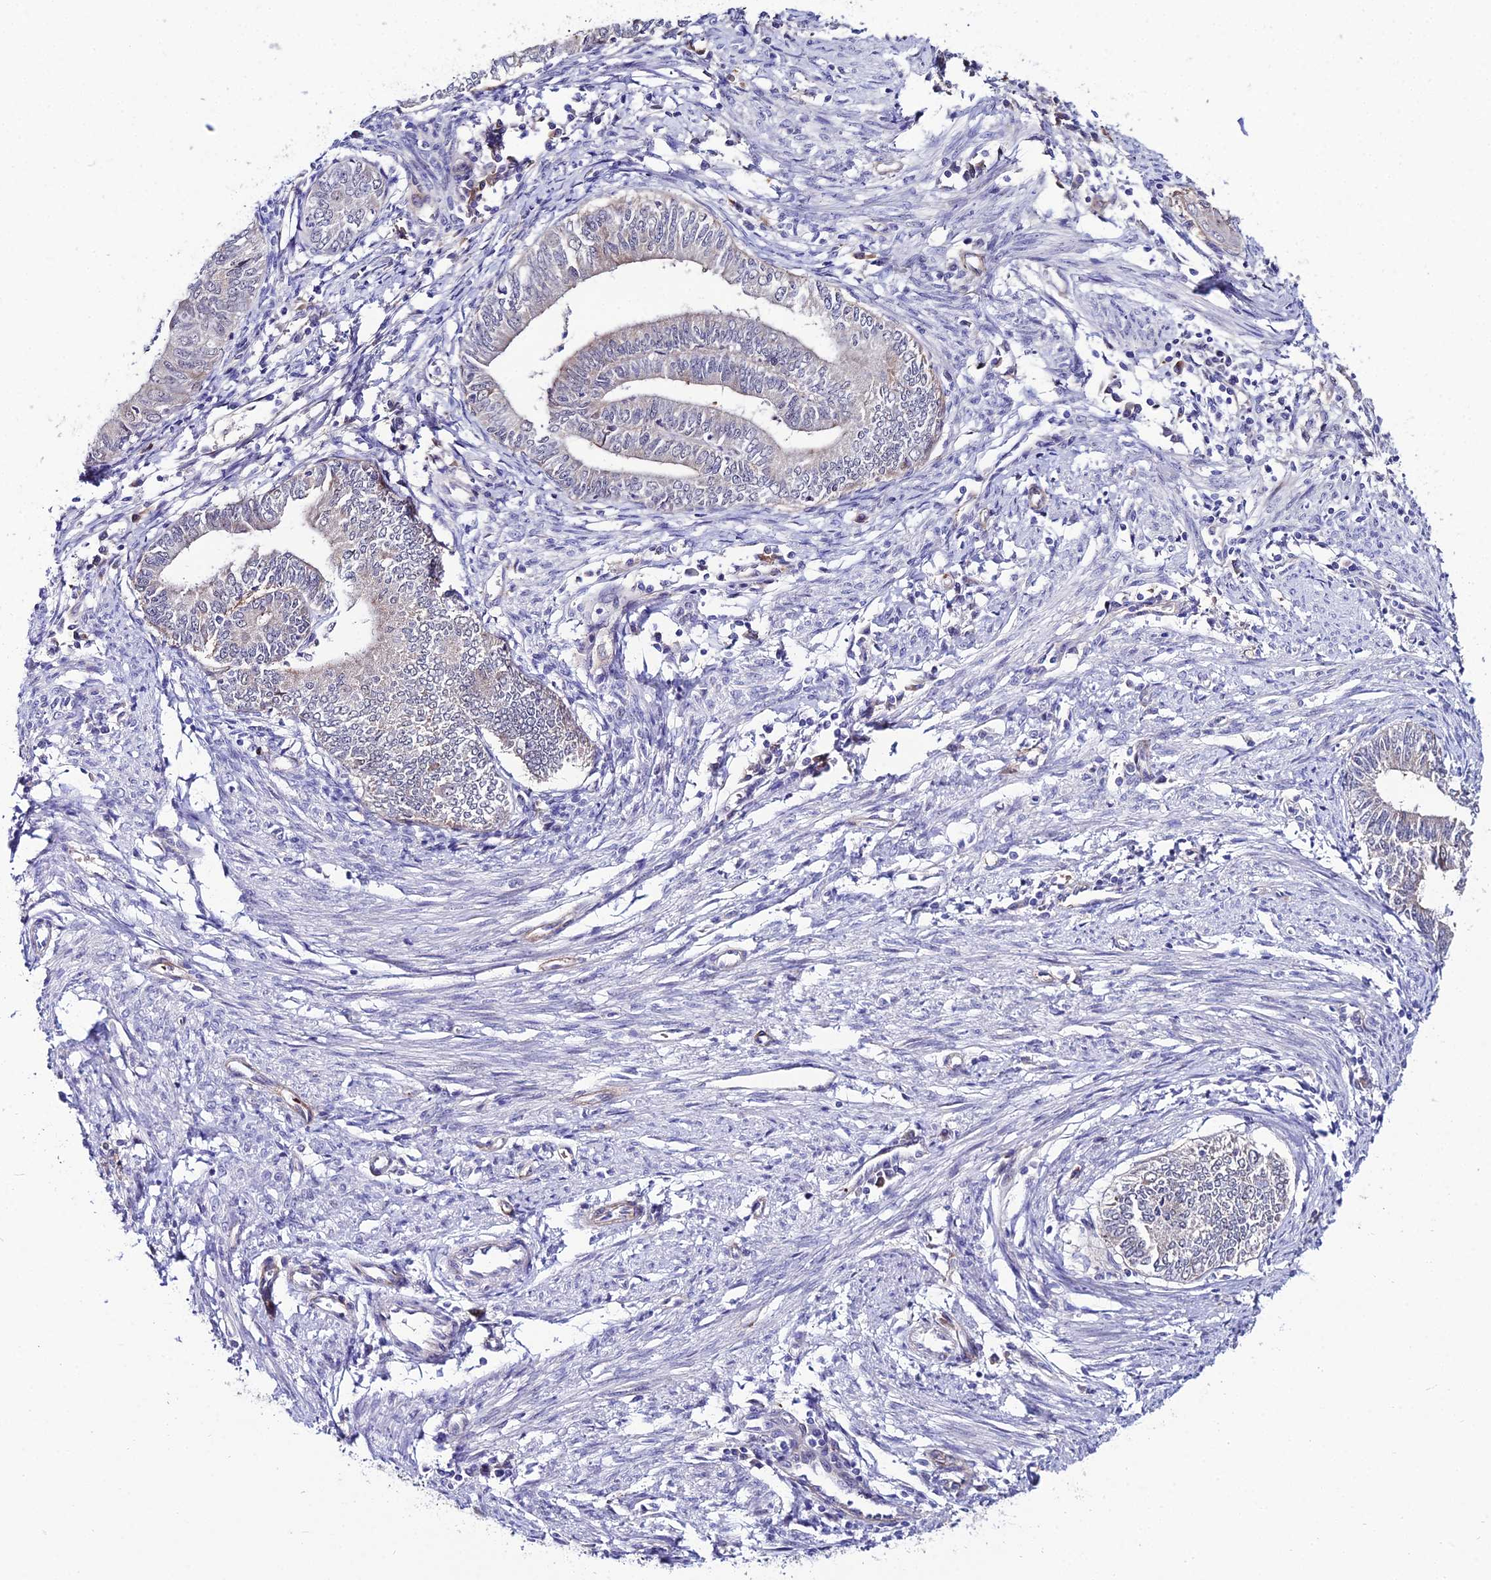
{"staining": {"intensity": "negative", "quantity": "none", "location": "none"}, "tissue": "endometrial cancer", "cell_type": "Tumor cells", "image_type": "cancer", "snomed": [{"axis": "morphology", "description": "Adenocarcinoma, NOS"}, {"axis": "topography", "description": "Endometrium"}], "caption": "There is no significant staining in tumor cells of endometrial adenocarcinoma.", "gene": "SYT15", "patient": {"sex": "female", "age": 66}}